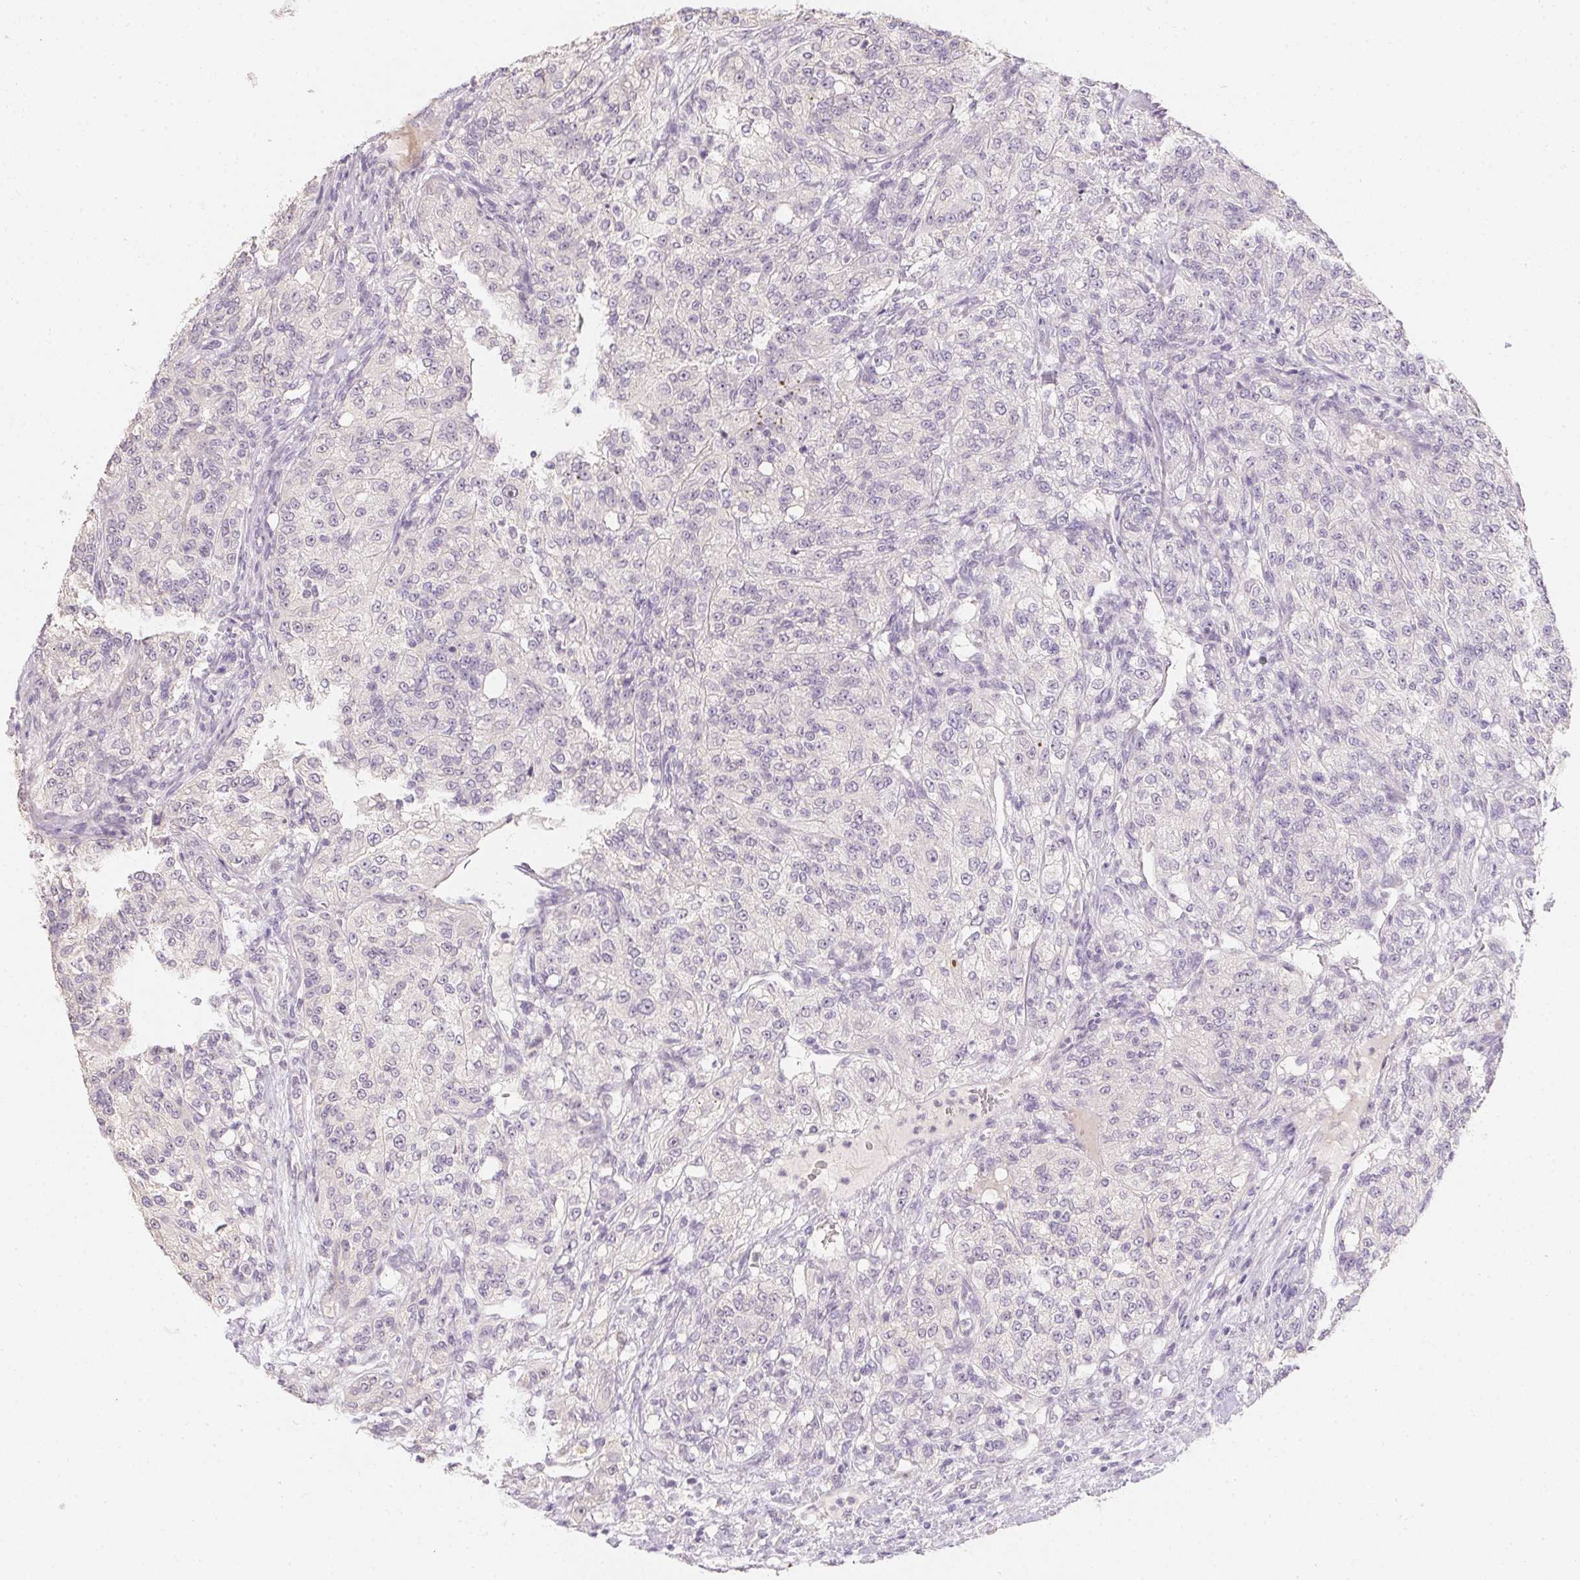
{"staining": {"intensity": "negative", "quantity": "none", "location": "none"}, "tissue": "renal cancer", "cell_type": "Tumor cells", "image_type": "cancer", "snomed": [{"axis": "morphology", "description": "Adenocarcinoma, NOS"}, {"axis": "topography", "description": "Kidney"}], "caption": "The histopathology image reveals no staining of tumor cells in adenocarcinoma (renal).", "gene": "ZBBX", "patient": {"sex": "female", "age": 63}}